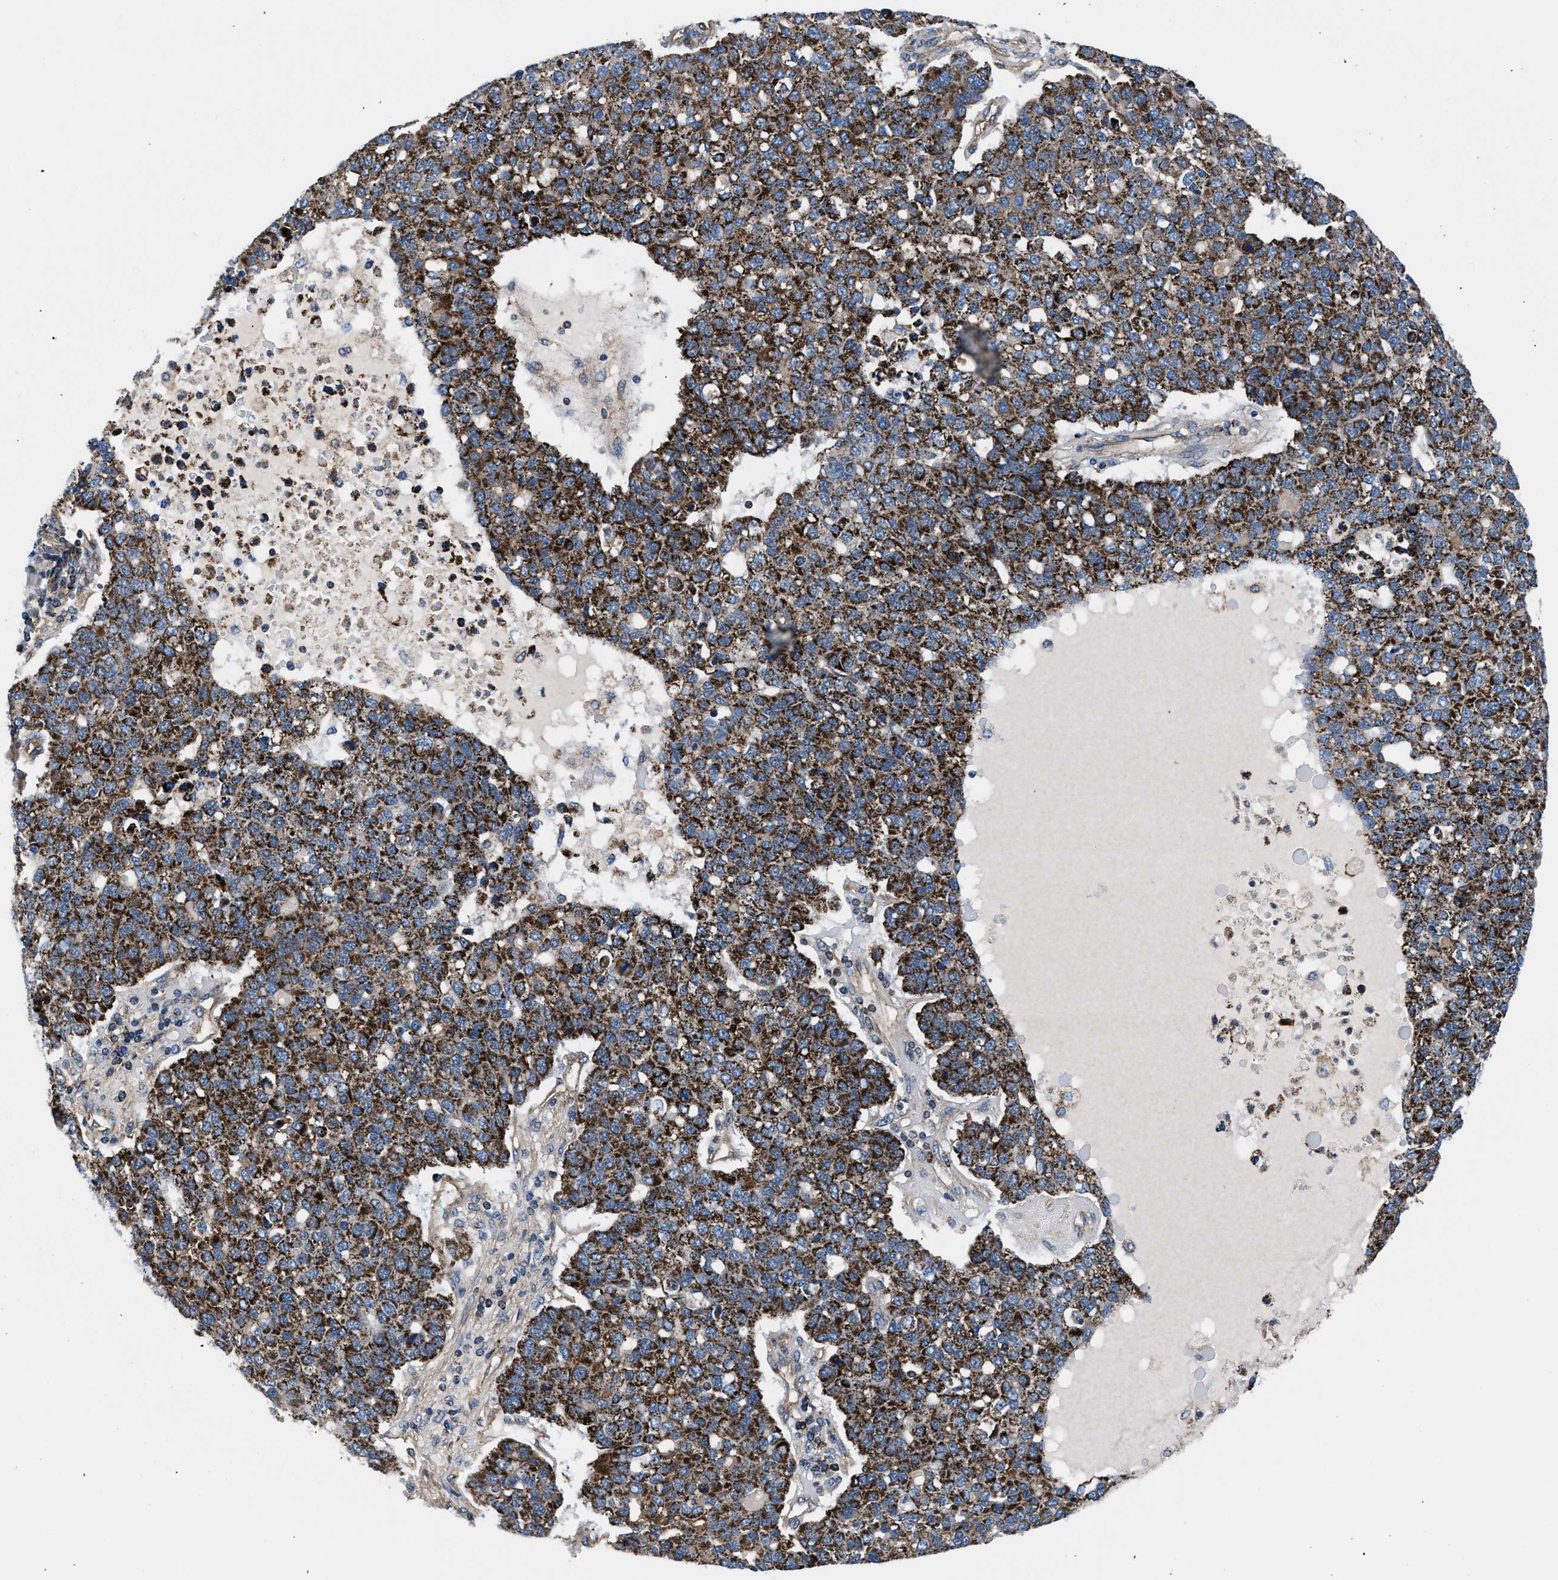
{"staining": {"intensity": "strong", "quantity": ">75%", "location": "cytoplasmic/membranous"}, "tissue": "pancreatic cancer", "cell_type": "Tumor cells", "image_type": "cancer", "snomed": [{"axis": "morphology", "description": "Adenocarcinoma, NOS"}, {"axis": "topography", "description": "Pancreas"}], "caption": "IHC photomicrograph of neoplastic tissue: pancreatic cancer (adenocarcinoma) stained using immunohistochemistry displays high levels of strong protein expression localized specifically in the cytoplasmic/membranous of tumor cells, appearing as a cytoplasmic/membranous brown color.", "gene": "NKTR", "patient": {"sex": "female", "age": 61}}